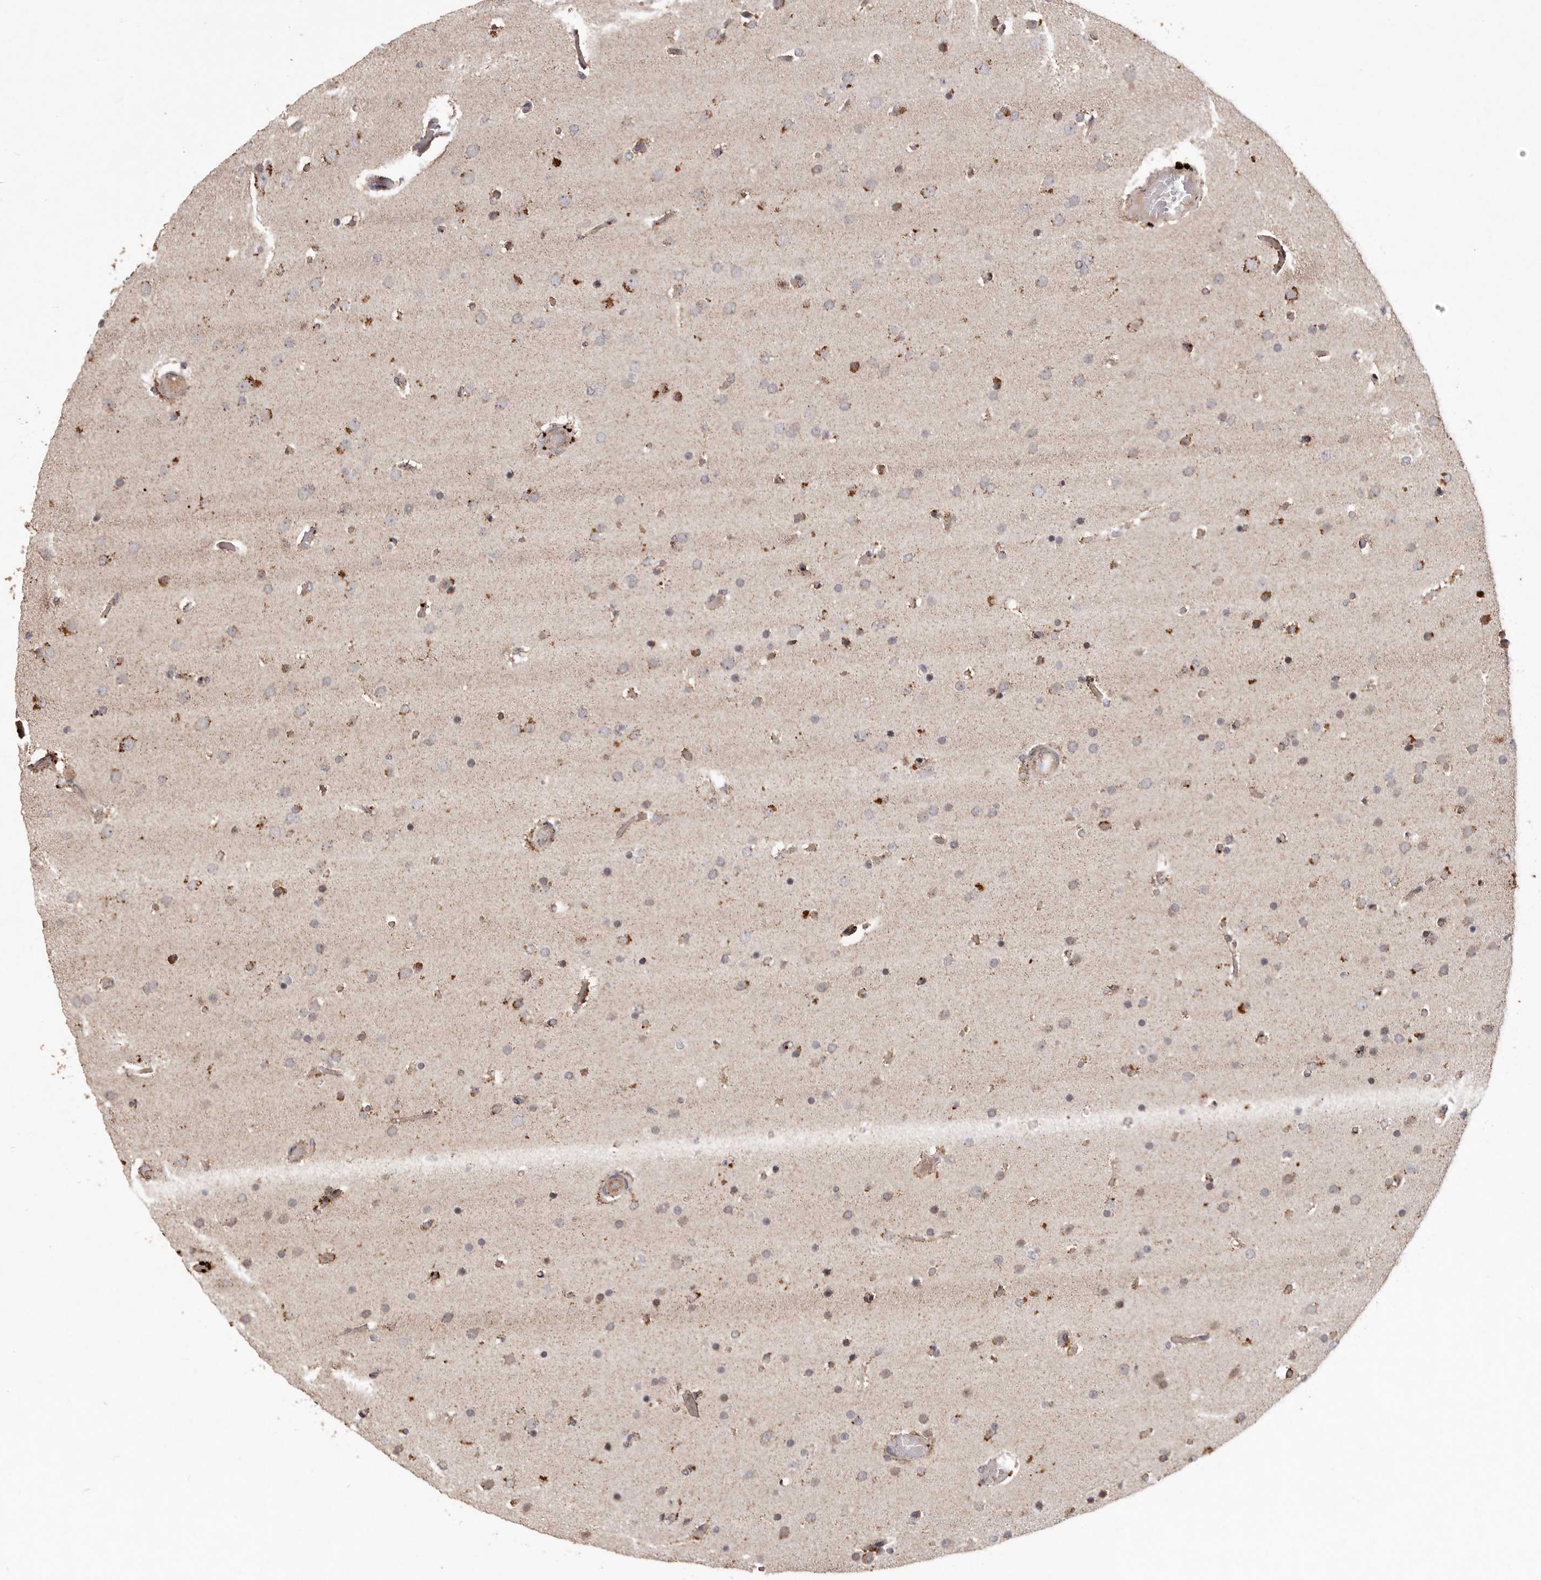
{"staining": {"intensity": "weak", "quantity": "<25%", "location": "cytoplasmic/membranous"}, "tissue": "glioma", "cell_type": "Tumor cells", "image_type": "cancer", "snomed": [{"axis": "morphology", "description": "Glioma, malignant, High grade"}, {"axis": "topography", "description": "Cerebral cortex"}], "caption": "A photomicrograph of human malignant glioma (high-grade) is negative for staining in tumor cells. The staining is performed using DAB brown chromogen with nuclei counter-stained in using hematoxylin.", "gene": "PLOD2", "patient": {"sex": "female", "age": 36}}